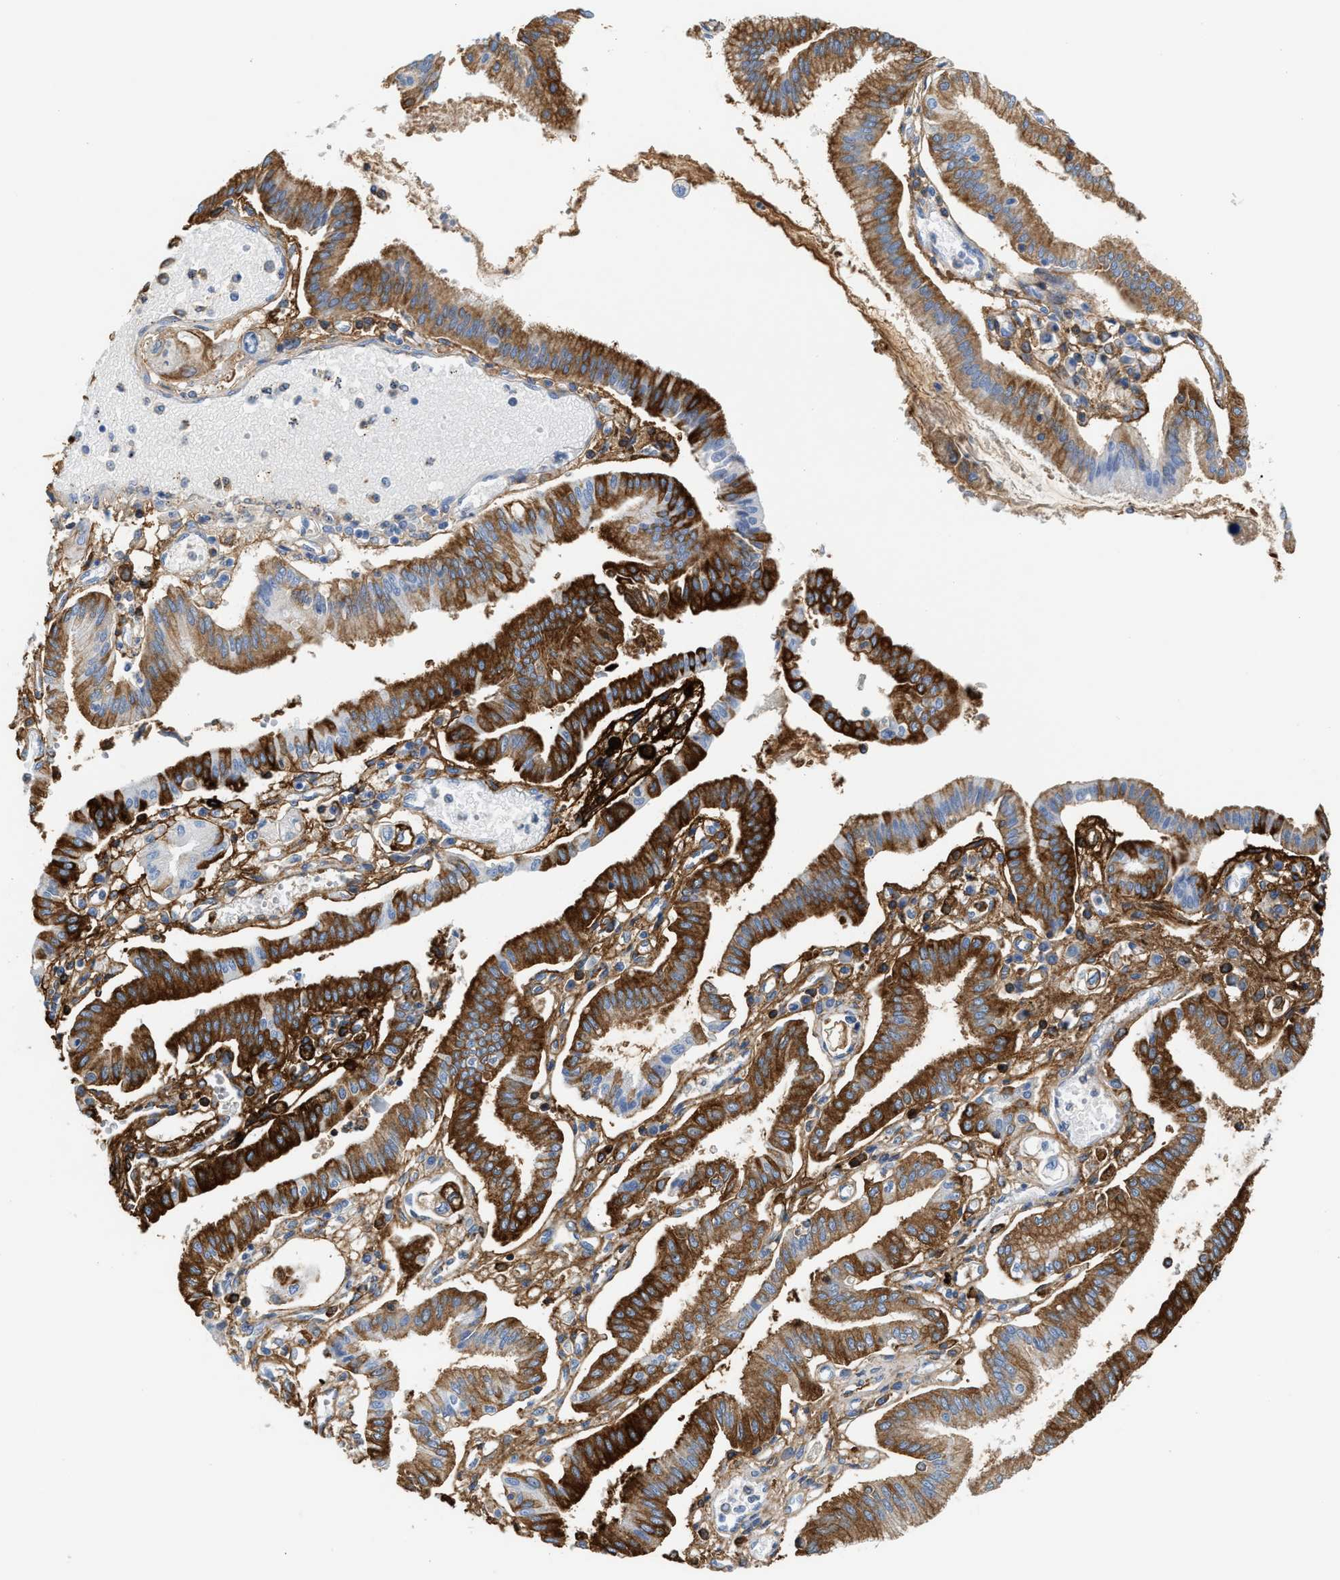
{"staining": {"intensity": "strong", "quantity": "25%-75%", "location": "cytoplasmic/membranous"}, "tissue": "pancreatic cancer", "cell_type": "Tumor cells", "image_type": "cancer", "snomed": [{"axis": "morphology", "description": "Adenocarcinoma, NOS"}, {"axis": "topography", "description": "Pancreas"}], "caption": "Immunohistochemical staining of pancreatic adenocarcinoma exhibits high levels of strong cytoplasmic/membranous staining in about 25%-75% of tumor cells.", "gene": "TNR", "patient": {"sex": "male", "age": 56}}